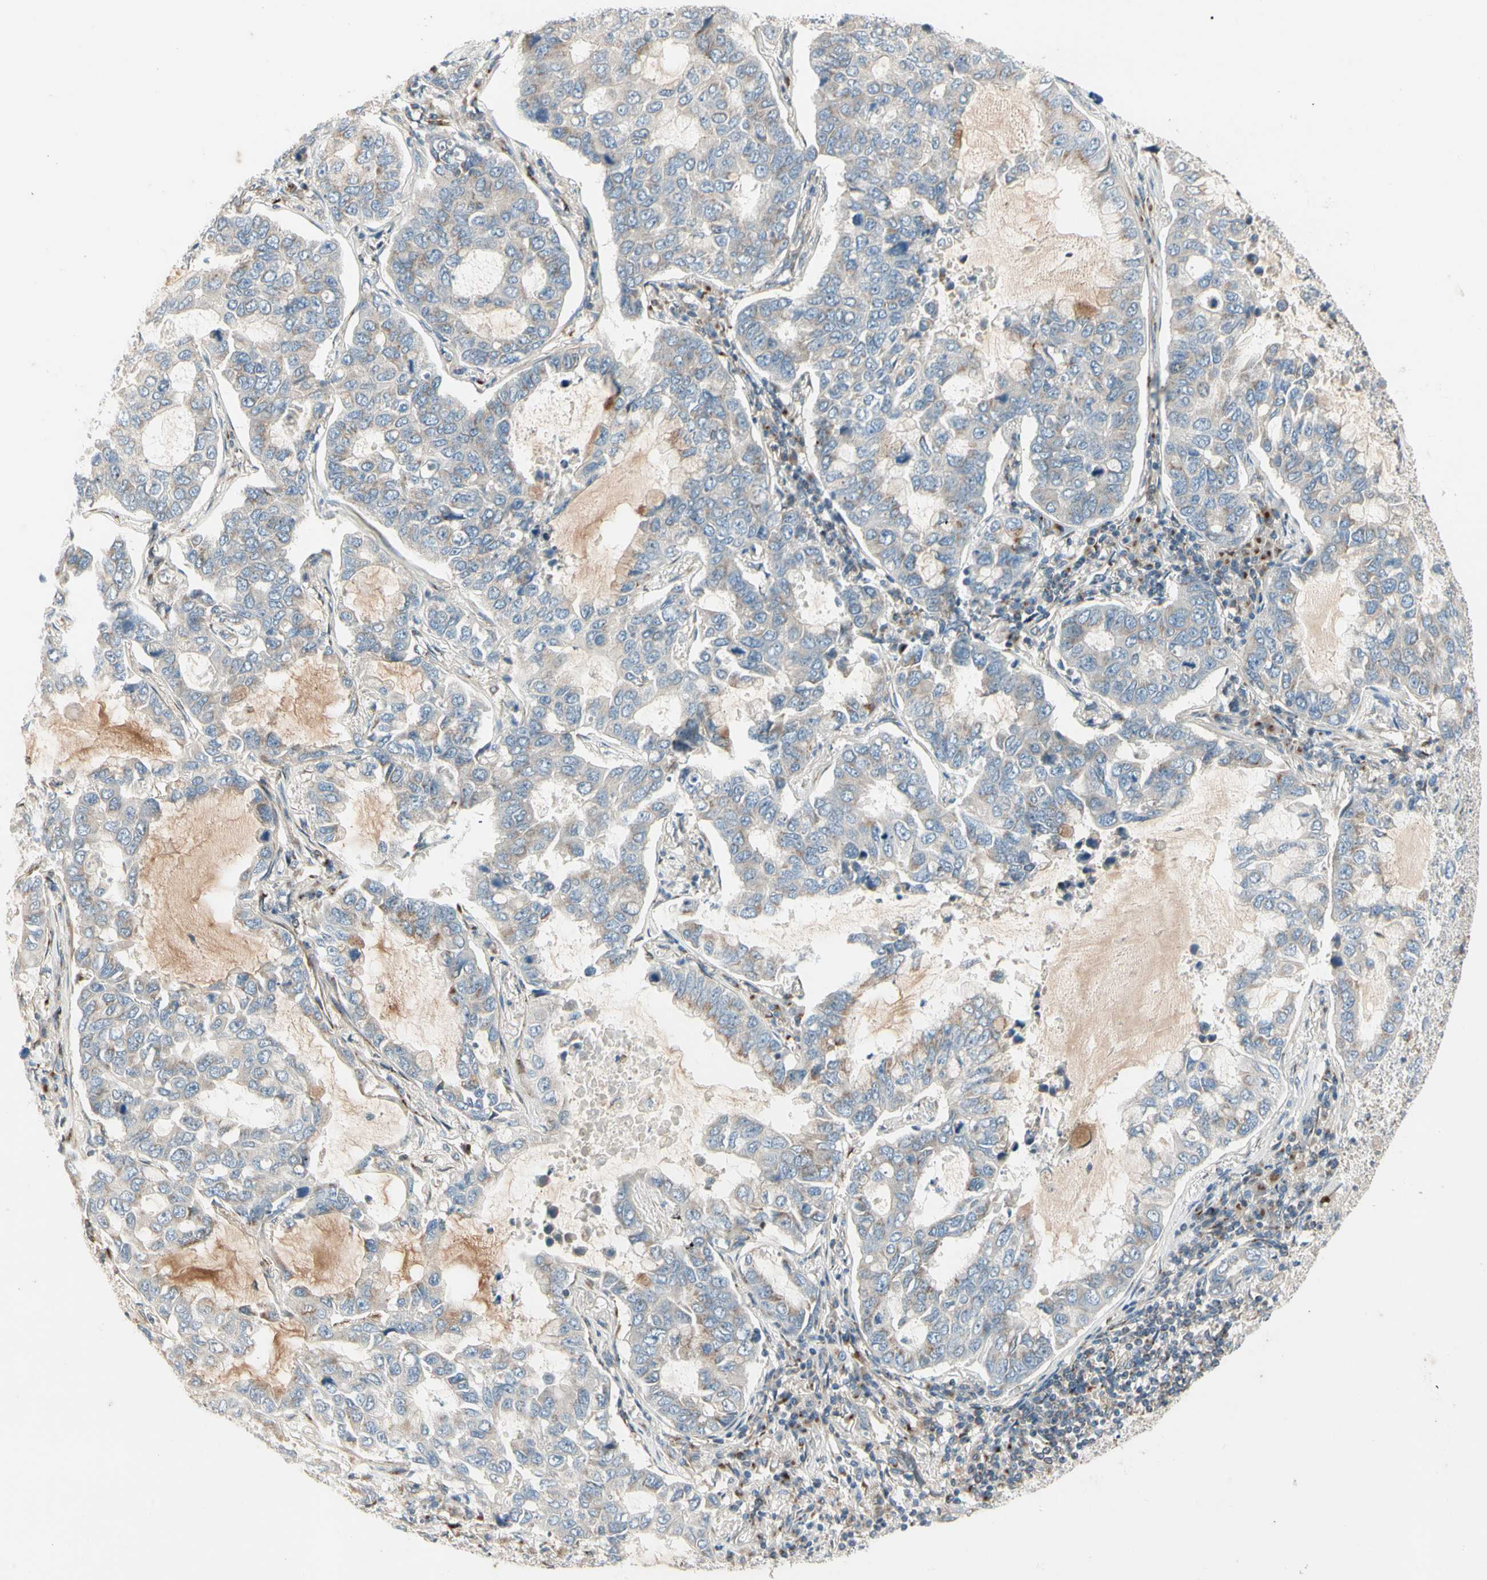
{"staining": {"intensity": "weak", "quantity": "25%-75%", "location": "cytoplasmic/membranous"}, "tissue": "lung cancer", "cell_type": "Tumor cells", "image_type": "cancer", "snomed": [{"axis": "morphology", "description": "Adenocarcinoma, NOS"}, {"axis": "topography", "description": "Lung"}], "caption": "Immunohistochemical staining of human lung adenocarcinoma shows low levels of weak cytoplasmic/membranous protein positivity in about 25%-75% of tumor cells.", "gene": "ABCA3", "patient": {"sex": "male", "age": 64}}